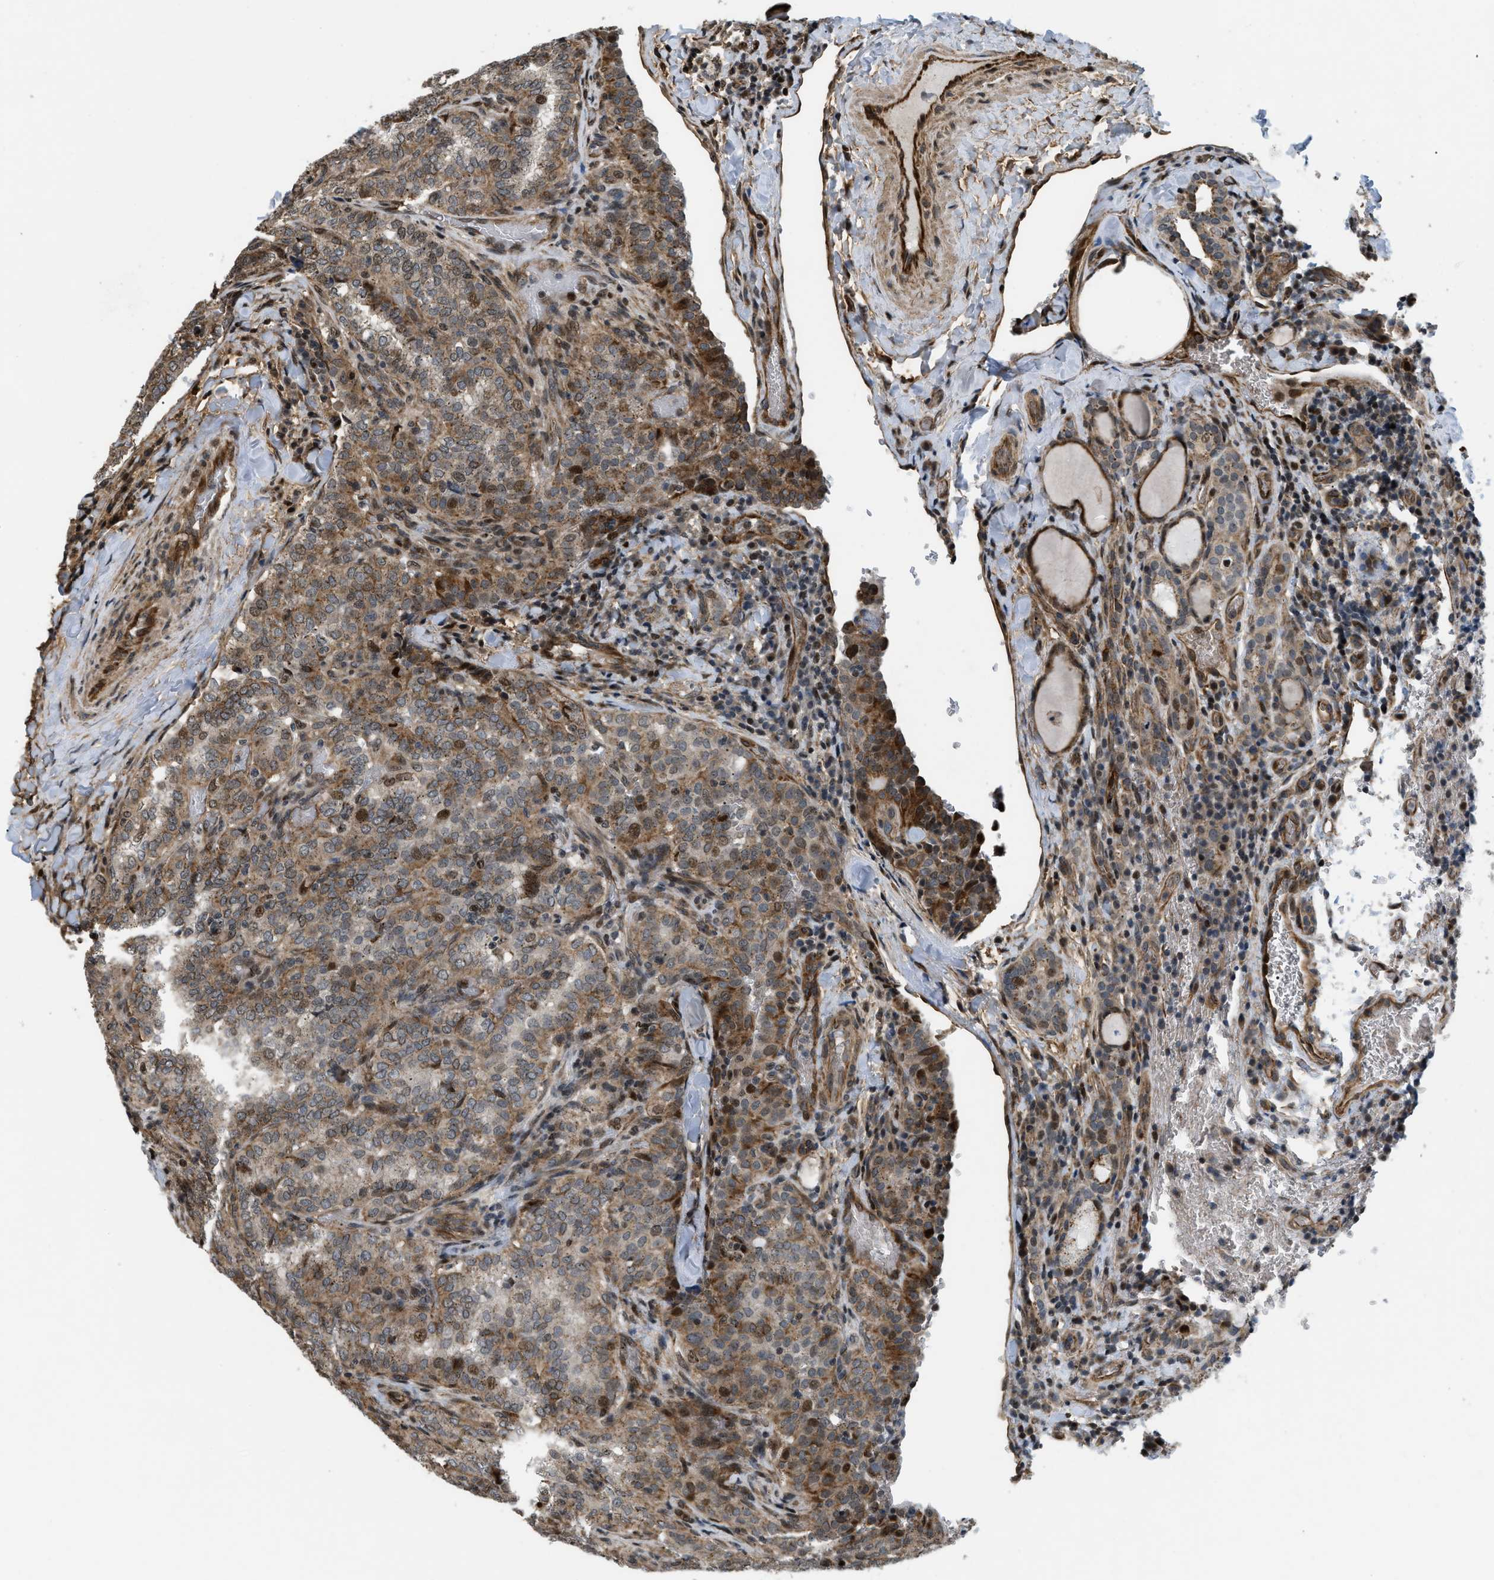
{"staining": {"intensity": "moderate", "quantity": ">75%", "location": "cytoplasmic/membranous,nuclear"}, "tissue": "thyroid cancer", "cell_type": "Tumor cells", "image_type": "cancer", "snomed": [{"axis": "morphology", "description": "Normal tissue, NOS"}, {"axis": "morphology", "description": "Papillary adenocarcinoma, NOS"}, {"axis": "topography", "description": "Thyroid gland"}], "caption": "Human thyroid papillary adenocarcinoma stained with a brown dye exhibits moderate cytoplasmic/membranous and nuclear positive expression in about >75% of tumor cells.", "gene": "LTA4H", "patient": {"sex": "female", "age": 30}}